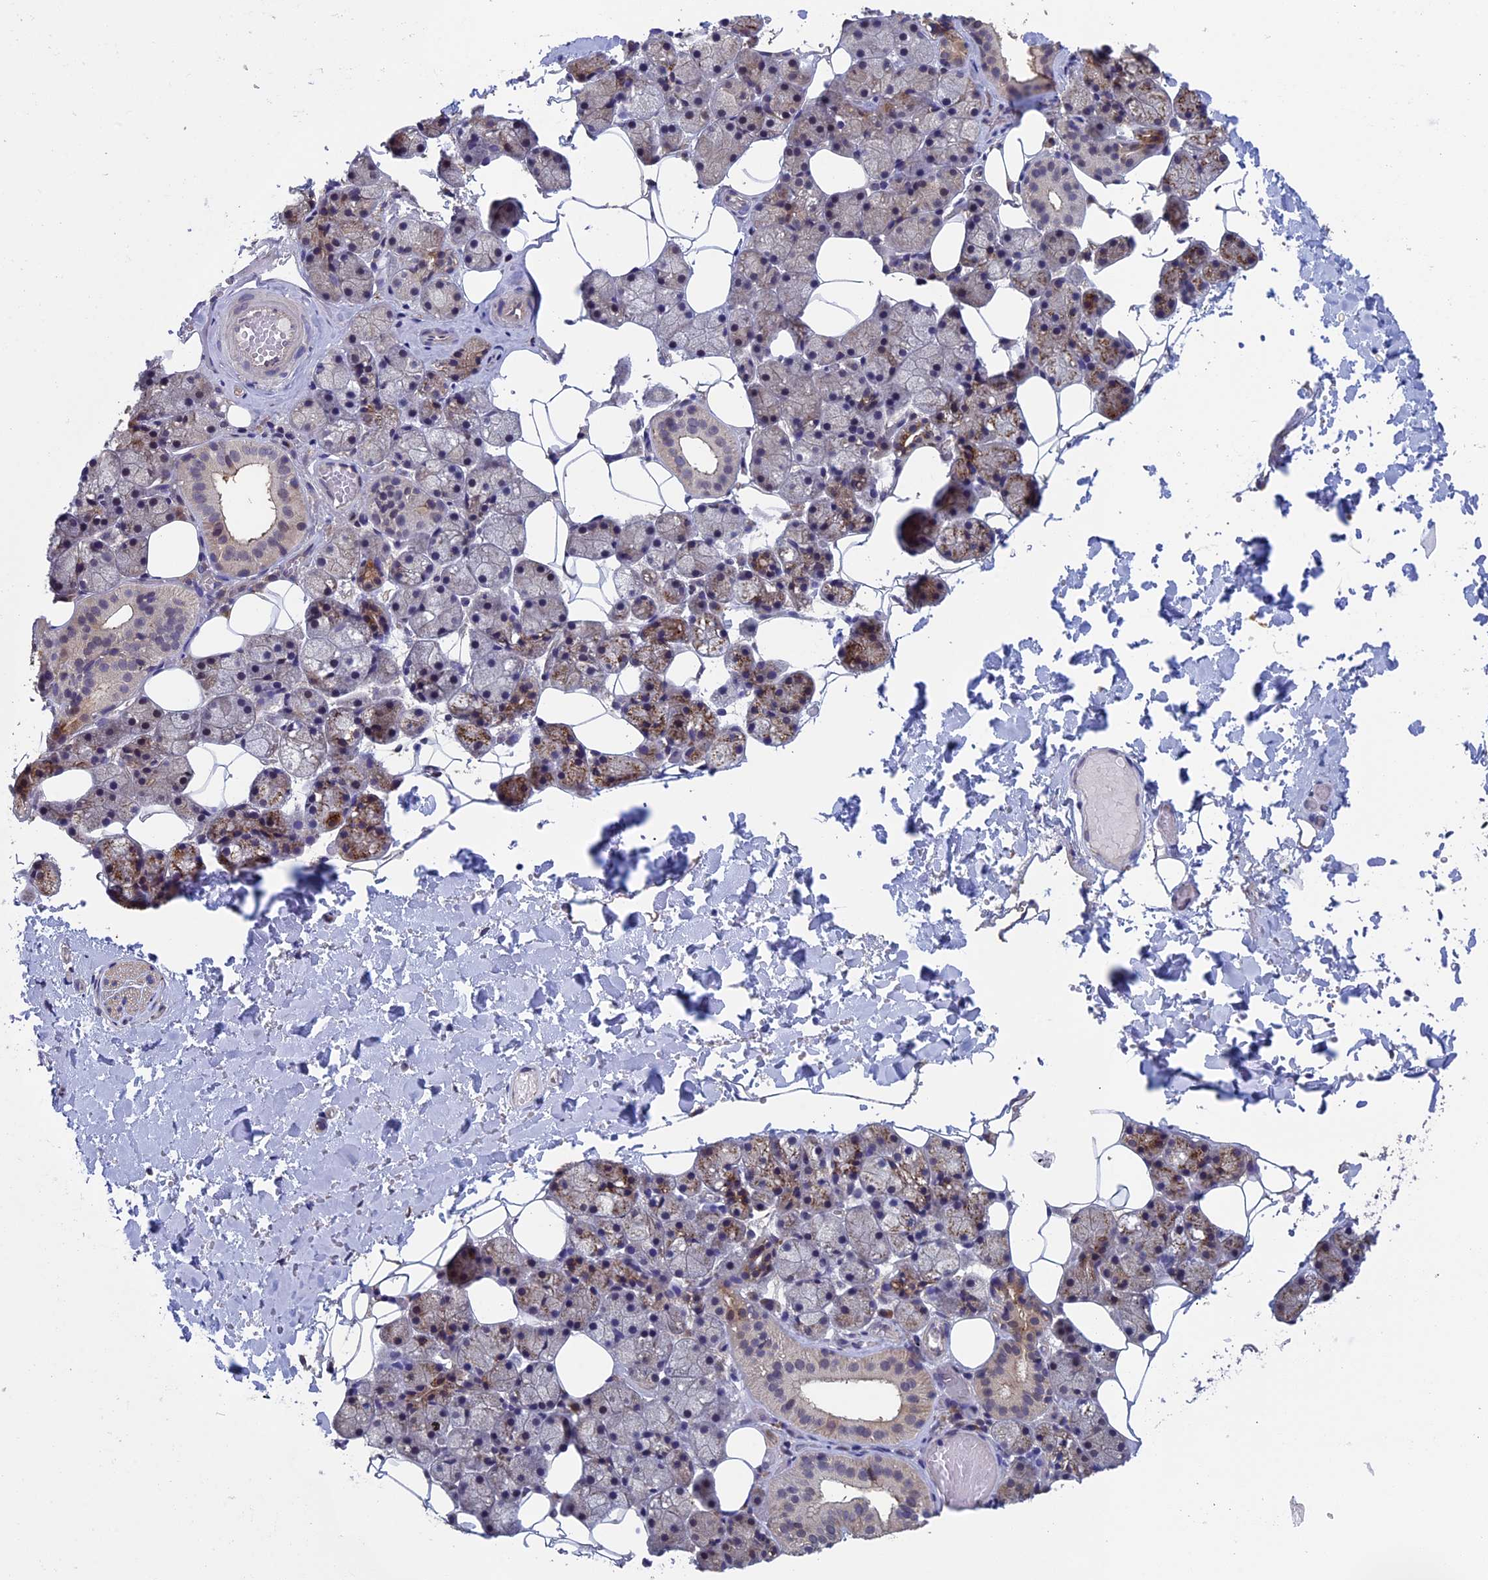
{"staining": {"intensity": "moderate", "quantity": "<25%", "location": "cytoplasmic/membranous"}, "tissue": "salivary gland", "cell_type": "Glandular cells", "image_type": "normal", "snomed": [{"axis": "morphology", "description": "Normal tissue, NOS"}, {"axis": "topography", "description": "Salivary gland"}], "caption": "Protein expression analysis of unremarkable human salivary gland reveals moderate cytoplasmic/membranous staining in about <25% of glandular cells. (Brightfield microscopy of DAB IHC at high magnification).", "gene": "LCMT1", "patient": {"sex": "female", "age": 33}}